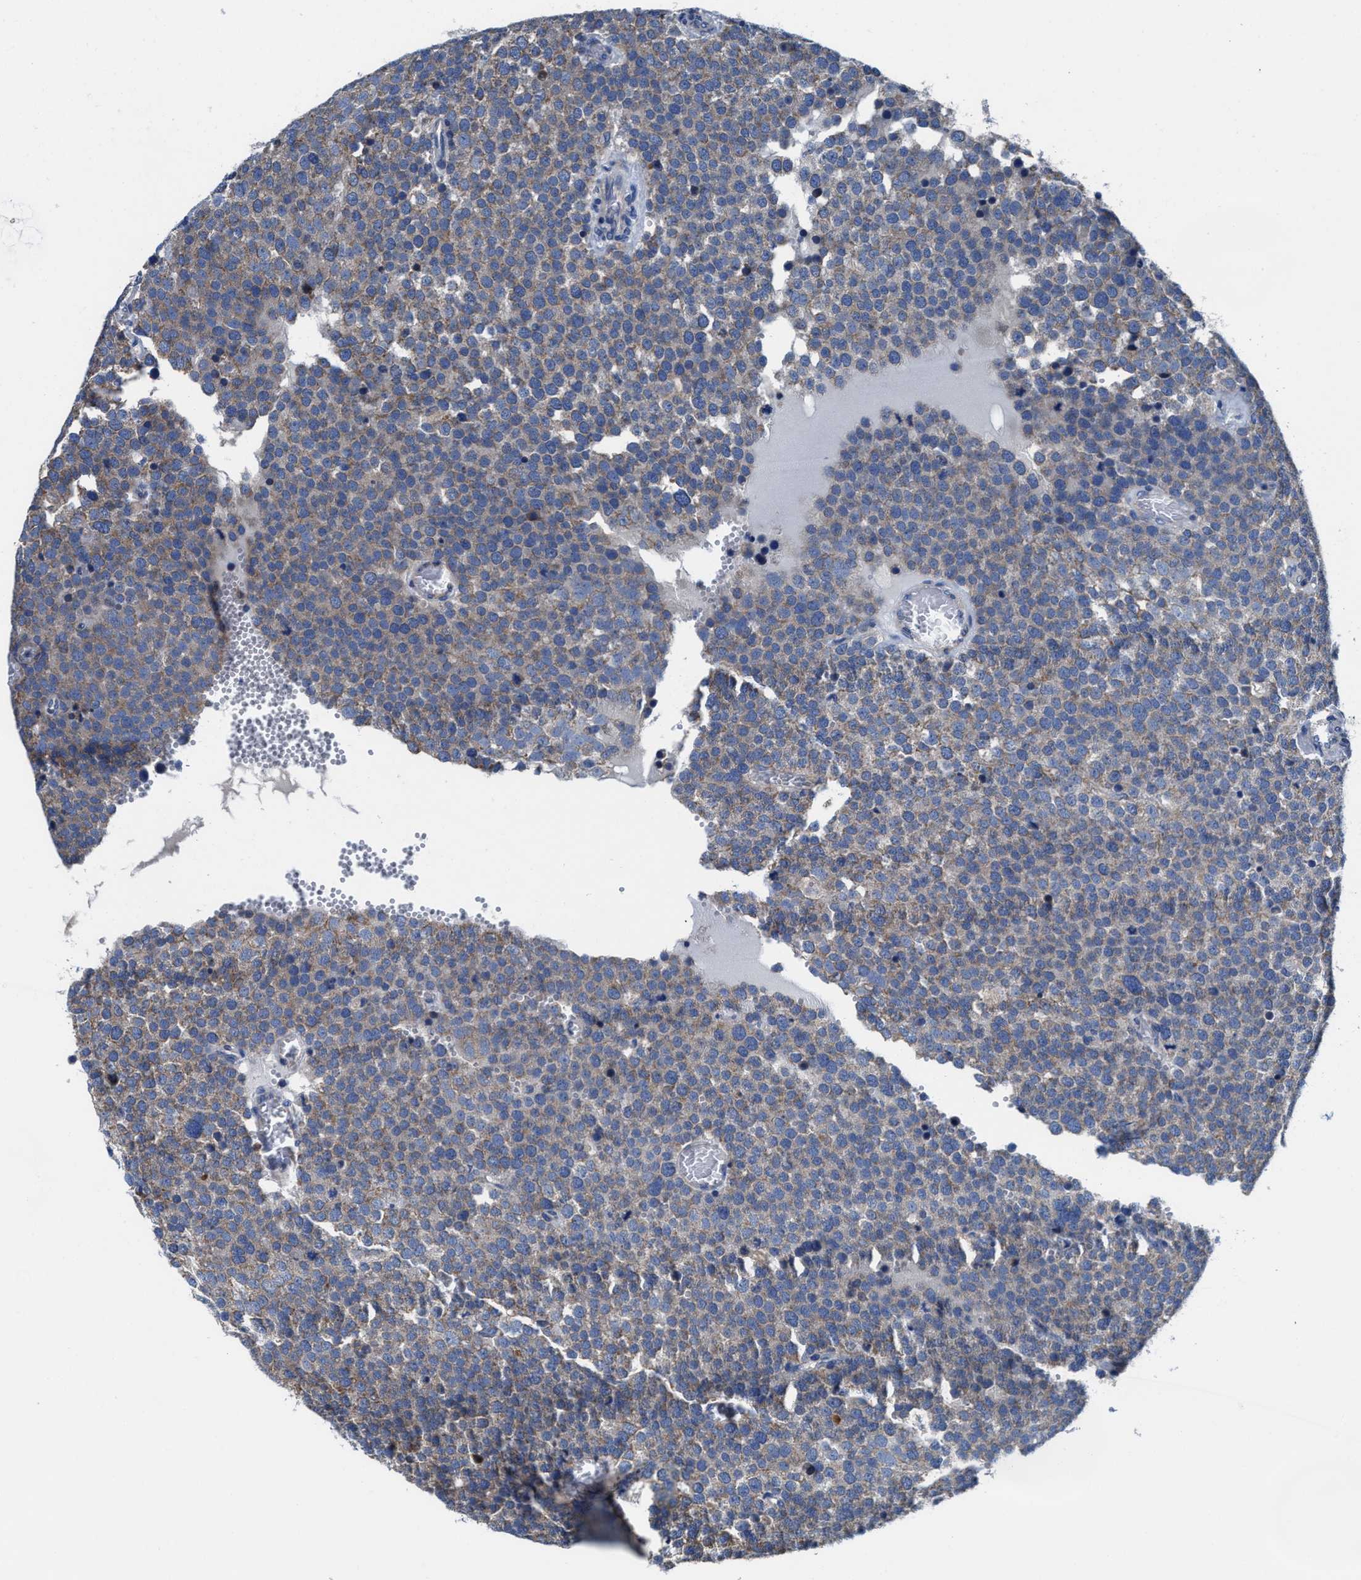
{"staining": {"intensity": "weak", "quantity": "25%-75%", "location": "cytoplasmic/membranous"}, "tissue": "testis cancer", "cell_type": "Tumor cells", "image_type": "cancer", "snomed": [{"axis": "morphology", "description": "Normal tissue, NOS"}, {"axis": "morphology", "description": "Seminoma, NOS"}, {"axis": "topography", "description": "Testis"}], "caption": "Human testis cancer (seminoma) stained with a brown dye shows weak cytoplasmic/membranous positive staining in approximately 25%-75% of tumor cells.", "gene": "TMEM30A", "patient": {"sex": "male", "age": 71}}